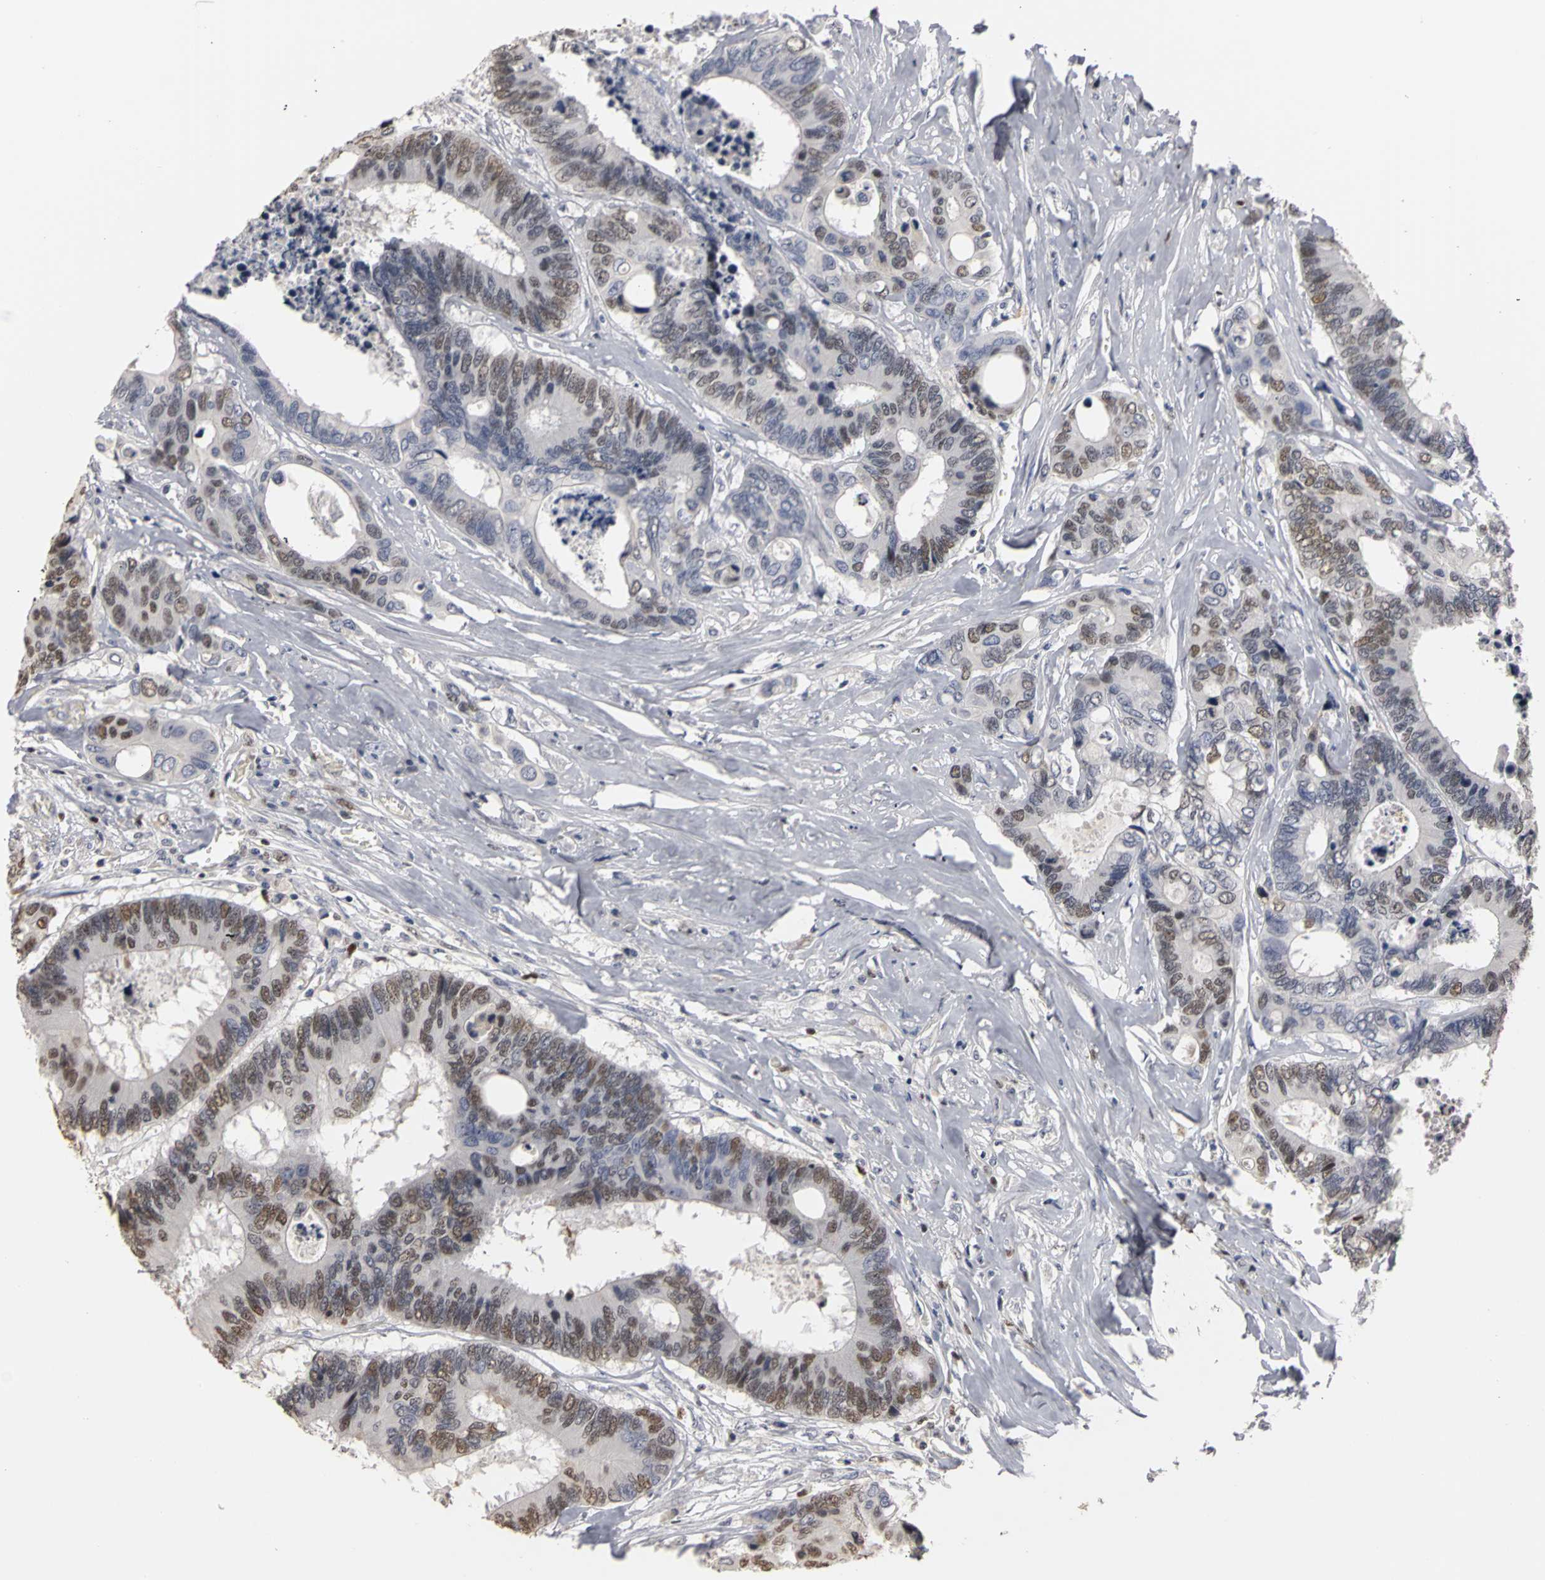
{"staining": {"intensity": "moderate", "quantity": "25%-75%", "location": "nuclear"}, "tissue": "colorectal cancer", "cell_type": "Tumor cells", "image_type": "cancer", "snomed": [{"axis": "morphology", "description": "Adenocarcinoma, NOS"}, {"axis": "topography", "description": "Rectum"}], "caption": "The immunohistochemical stain highlights moderate nuclear positivity in tumor cells of colorectal cancer tissue.", "gene": "MCM6", "patient": {"sex": "male", "age": 55}}